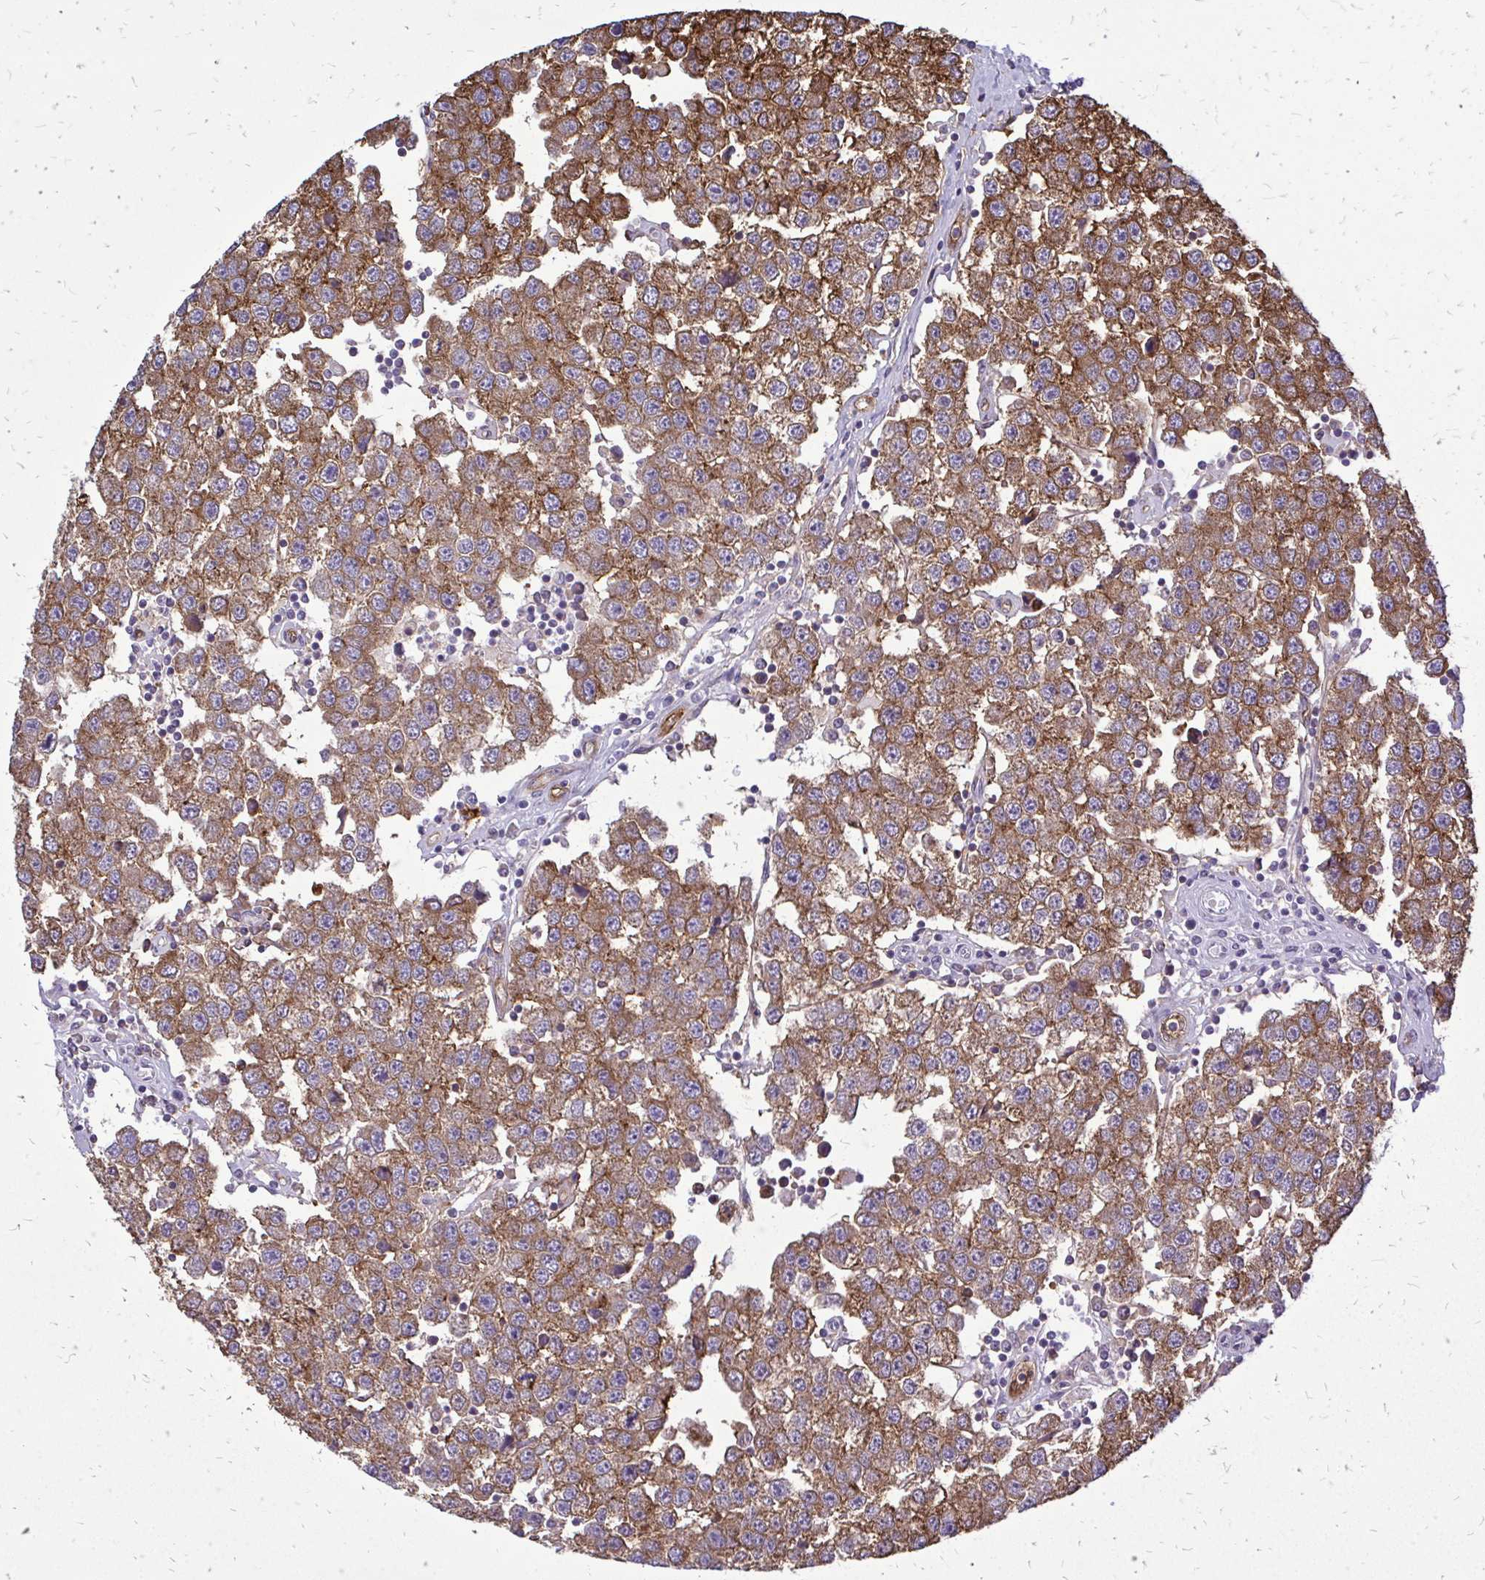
{"staining": {"intensity": "moderate", "quantity": ">75%", "location": "cytoplasmic/membranous"}, "tissue": "testis cancer", "cell_type": "Tumor cells", "image_type": "cancer", "snomed": [{"axis": "morphology", "description": "Seminoma, NOS"}, {"axis": "topography", "description": "Testis"}], "caption": "Immunohistochemical staining of human testis seminoma exhibits moderate cytoplasmic/membranous protein expression in approximately >75% of tumor cells.", "gene": "MARCKSL1", "patient": {"sex": "male", "age": 34}}